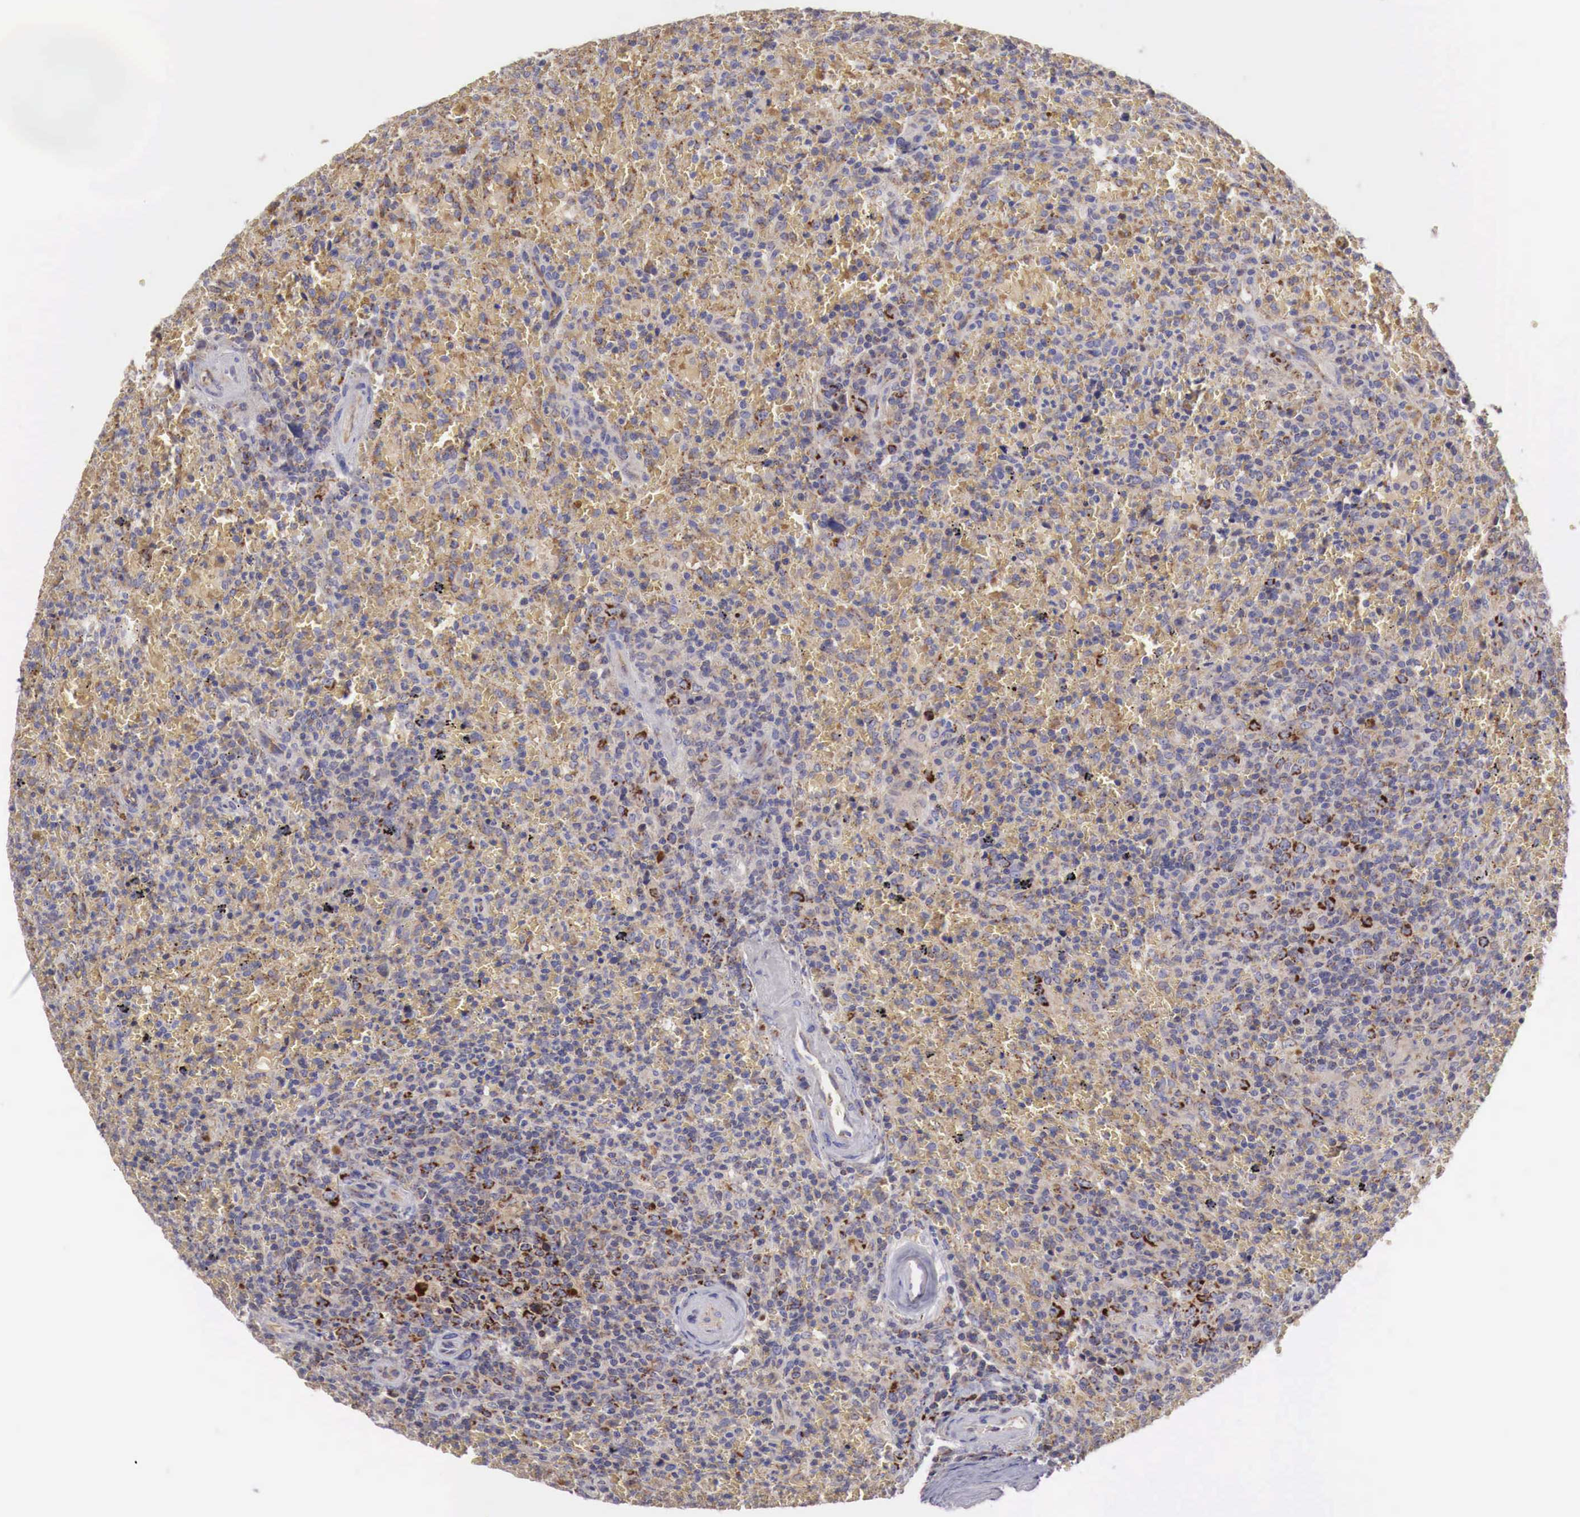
{"staining": {"intensity": "weak", "quantity": ">75%", "location": "cytoplasmic/membranous"}, "tissue": "lymphoma", "cell_type": "Tumor cells", "image_type": "cancer", "snomed": [{"axis": "morphology", "description": "Malignant lymphoma, non-Hodgkin's type, High grade"}, {"axis": "topography", "description": "Spleen"}, {"axis": "topography", "description": "Lymph node"}], "caption": "A high-resolution photomicrograph shows IHC staining of lymphoma, which reveals weak cytoplasmic/membranous staining in approximately >75% of tumor cells. Using DAB (brown) and hematoxylin (blue) stains, captured at high magnification using brightfield microscopy.", "gene": "XPNPEP3", "patient": {"sex": "female", "age": 70}}